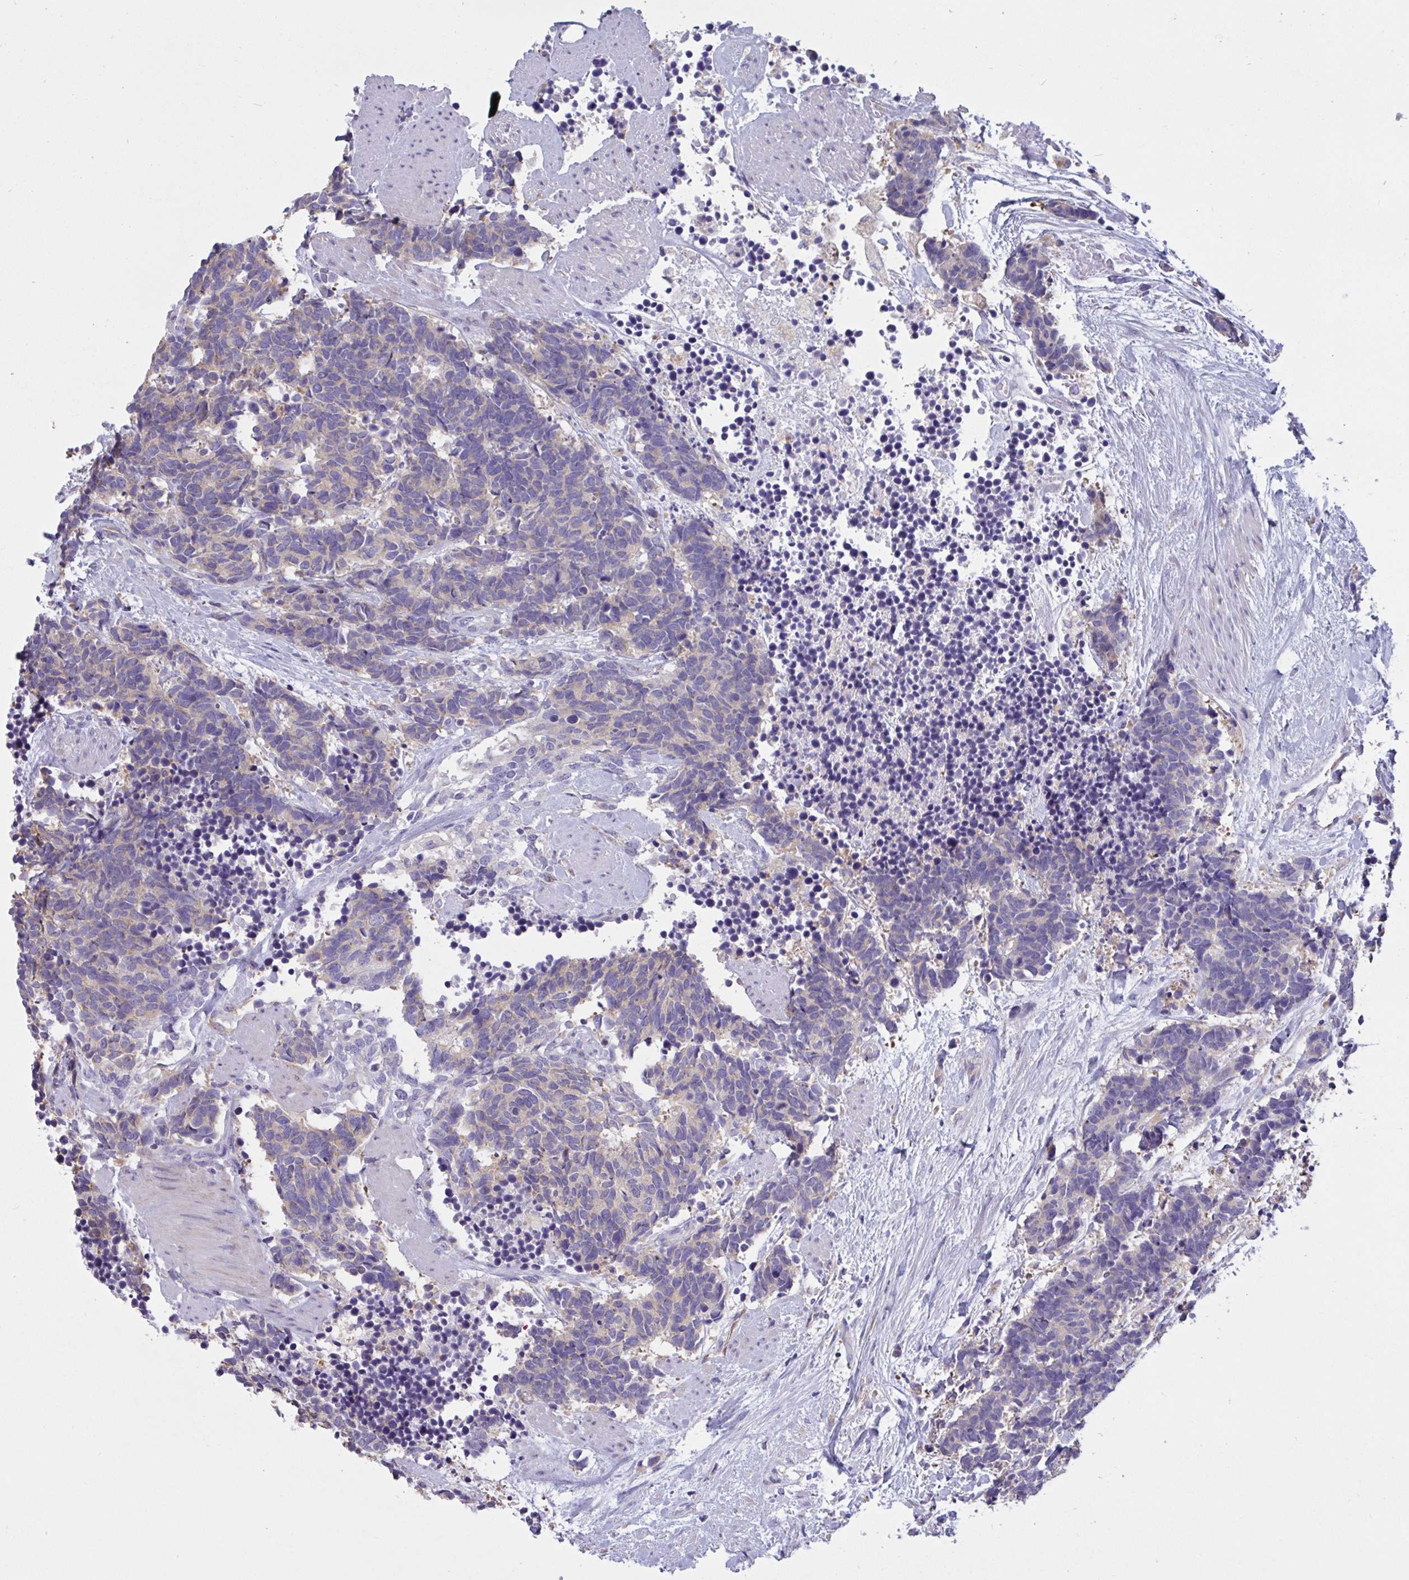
{"staining": {"intensity": "weak", "quantity": "<25%", "location": "cytoplasmic/membranous"}, "tissue": "carcinoid", "cell_type": "Tumor cells", "image_type": "cancer", "snomed": [{"axis": "morphology", "description": "Carcinoma, NOS"}, {"axis": "morphology", "description": "Carcinoid, malignant, NOS"}, {"axis": "topography", "description": "Prostate"}], "caption": "Immunohistochemical staining of human carcinoid reveals no significant staining in tumor cells.", "gene": "RPL22L1", "patient": {"sex": "male", "age": 57}}